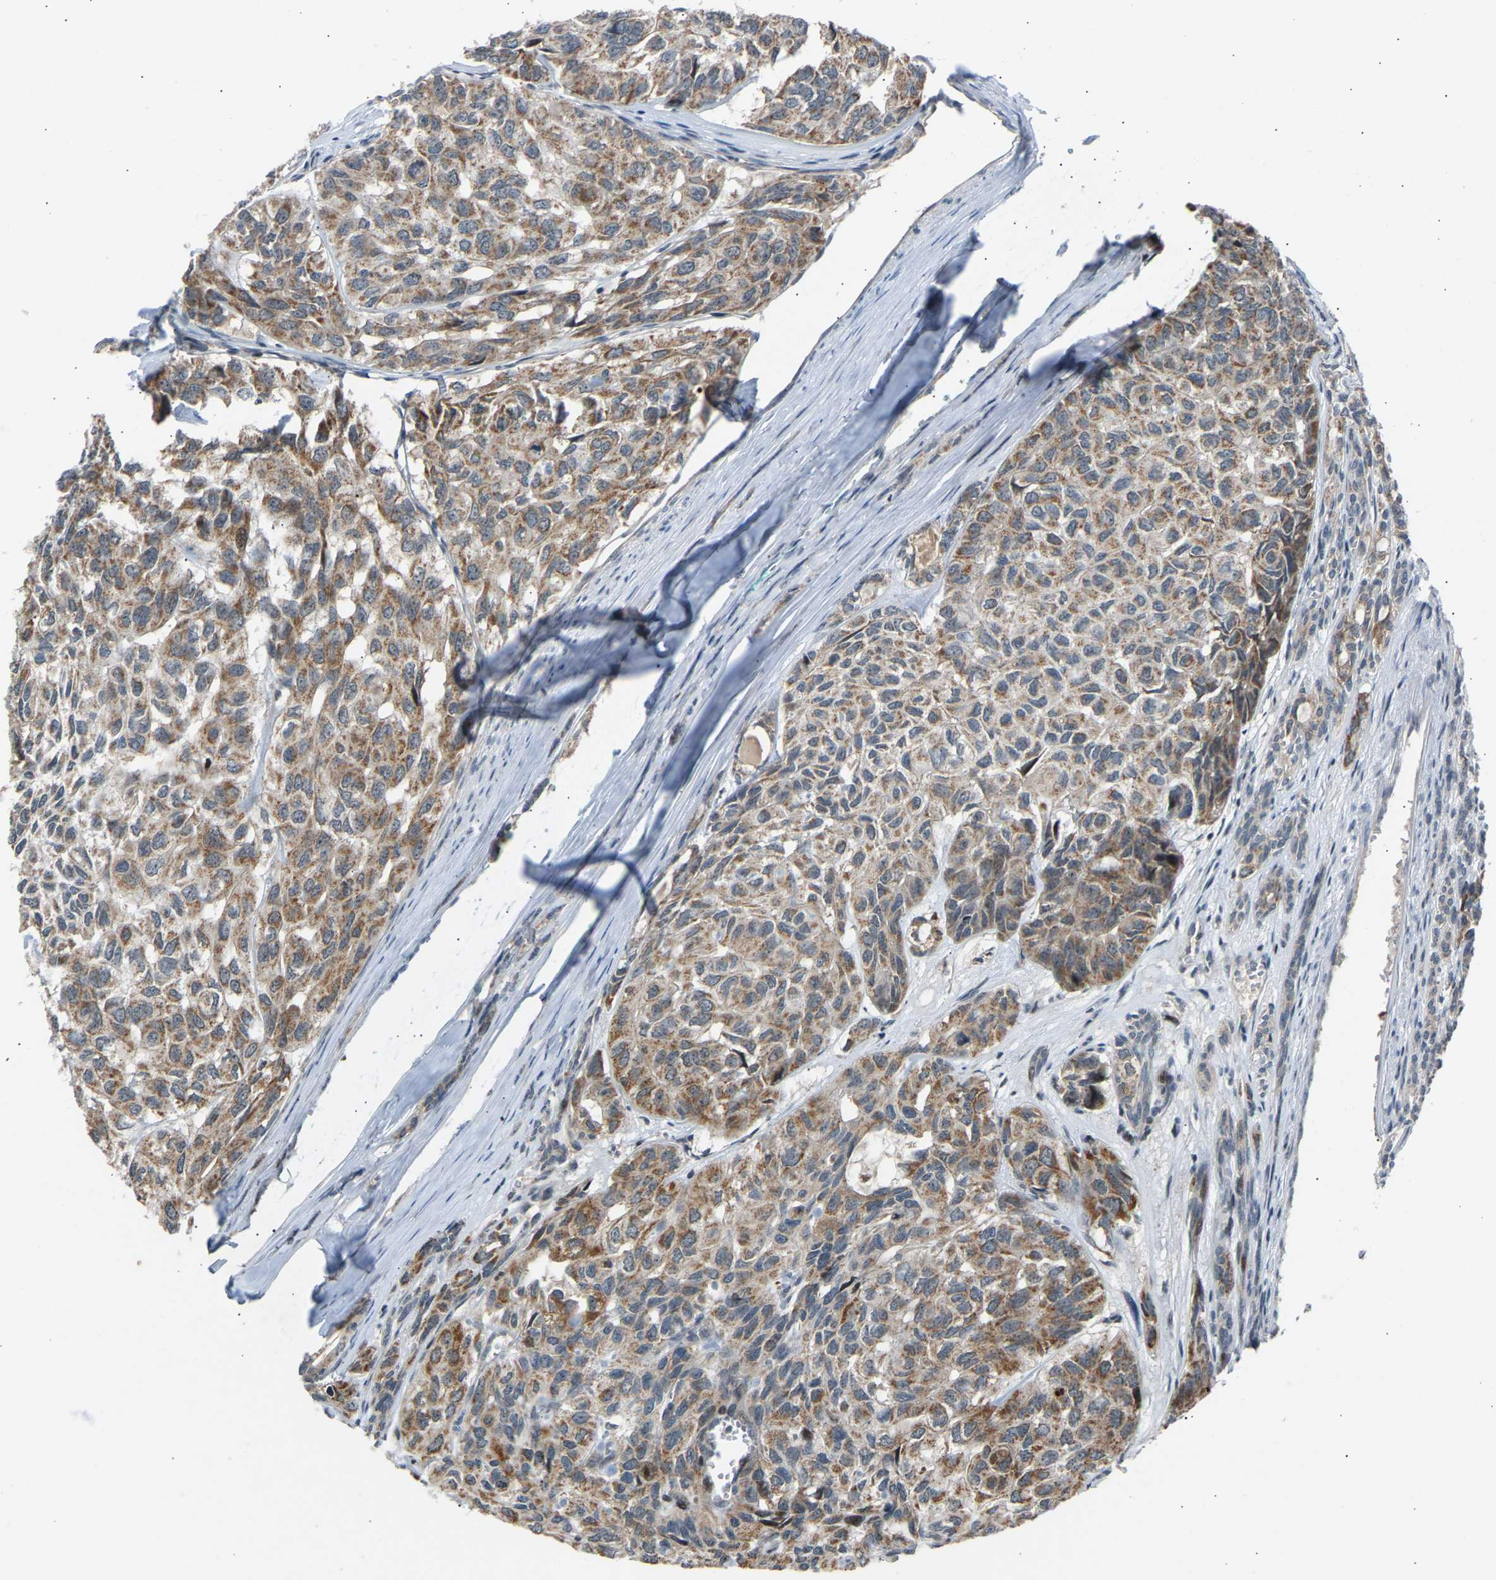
{"staining": {"intensity": "moderate", "quantity": ">75%", "location": "cytoplasmic/membranous"}, "tissue": "head and neck cancer", "cell_type": "Tumor cells", "image_type": "cancer", "snomed": [{"axis": "morphology", "description": "Adenocarcinoma, NOS"}, {"axis": "topography", "description": "Salivary gland, NOS"}, {"axis": "topography", "description": "Head-Neck"}], "caption": "Tumor cells reveal medium levels of moderate cytoplasmic/membranous expression in approximately >75% of cells in head and neck adenocarcinoma.", "gene": "SLIRP", "patient": {"sex": "female", "age": 76}}